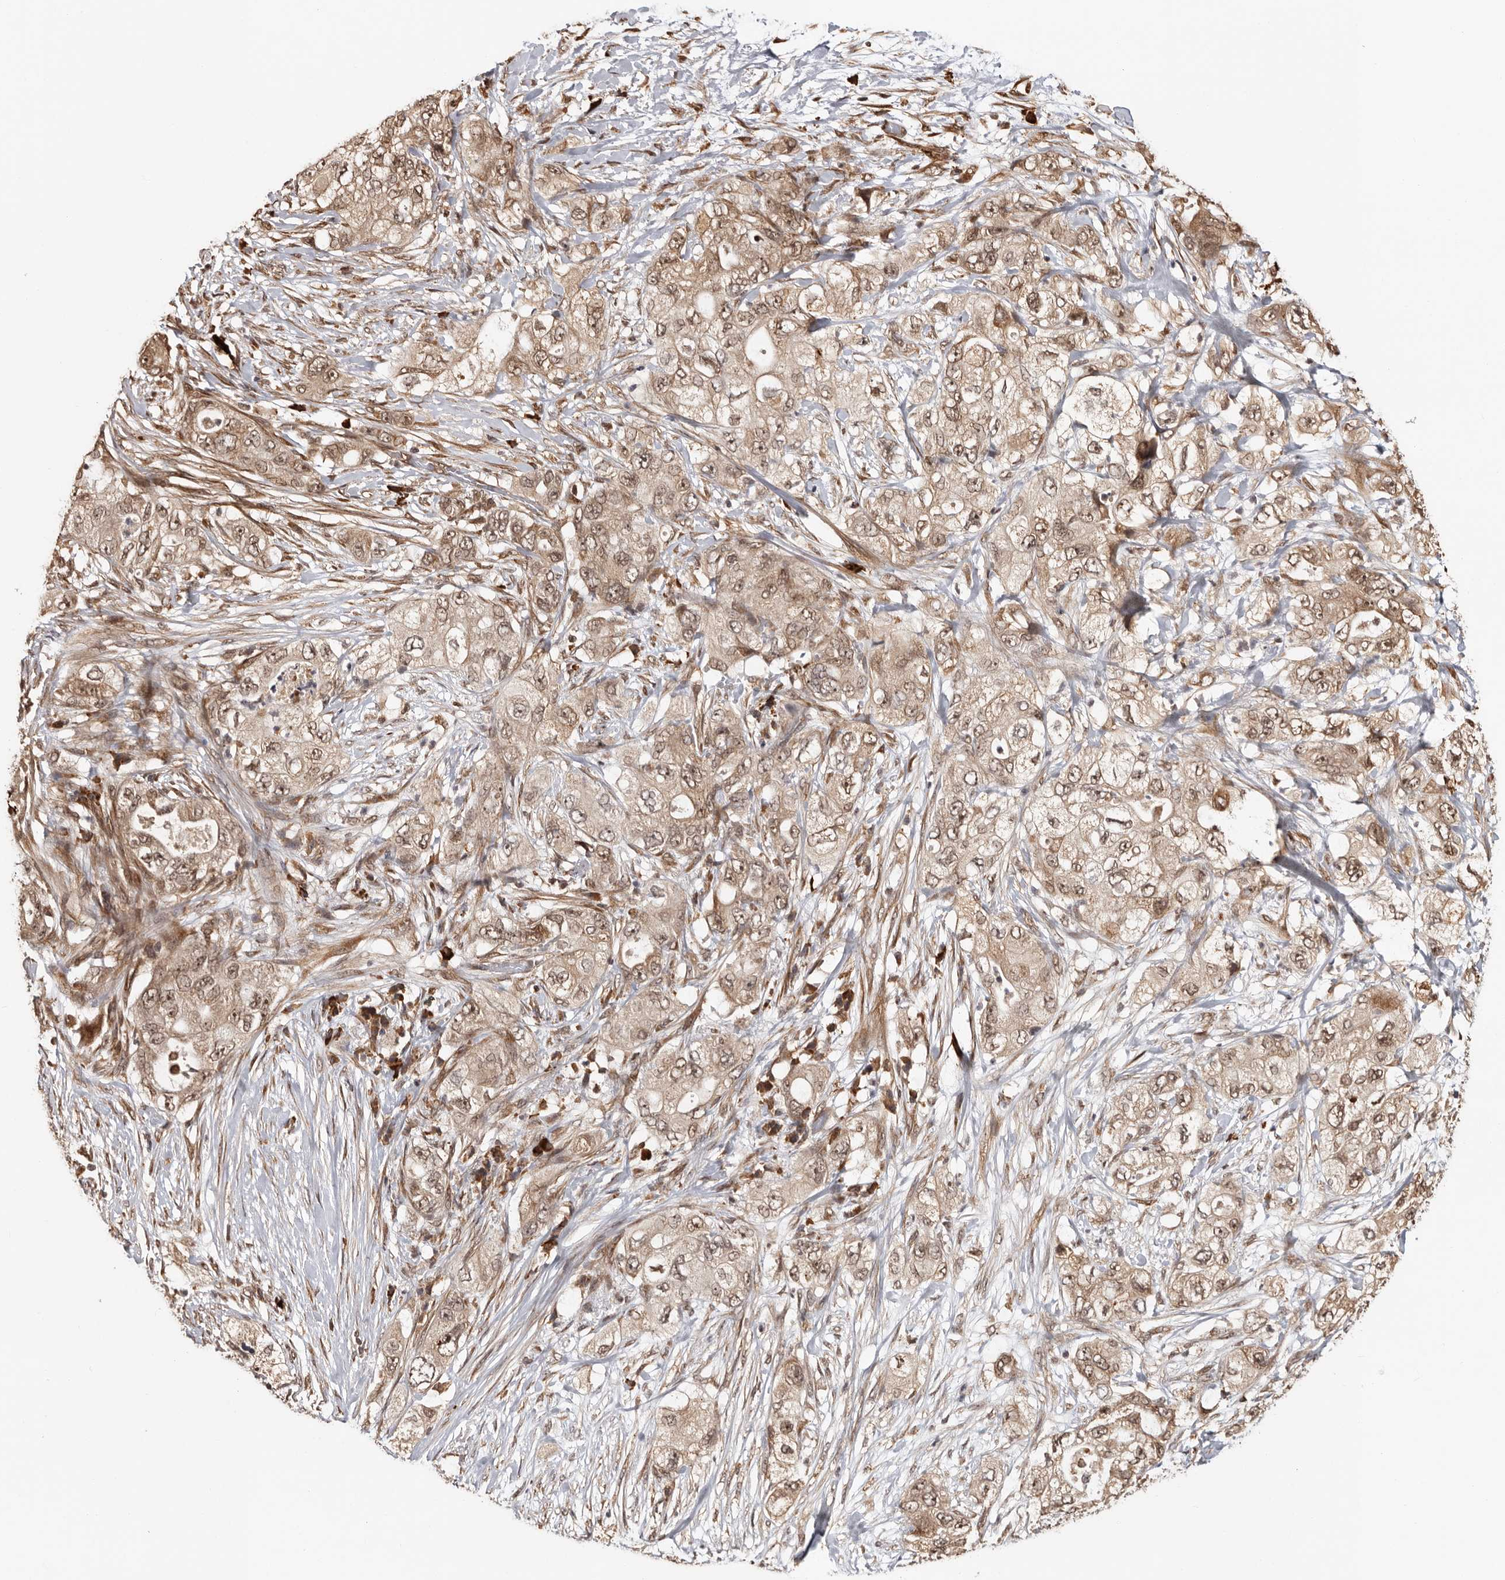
{"staining": {"intensity": "moderate", "quantity": ">75%", "location": "cytoplasmic/membranous,nuclear"}, "tissue": "pancreatic cancer", "cell_type": "Tumor cells", "image_type": "cancer", "snomed": [{"axis": "morphology", "description": "Adenocarcinoma, NOS"}, {"axis": "topography", "description": "Pancreas"}], "caption": "Immunohistochemistry (IHC) (DAB) staining of human adenocarcinoma (pancreatic) reveals moderate cytoplasmic/membranous and nuclear protein expression in approximately >75% of tumor cells.", "gene": "ZNF83", "patient": {"sex": "female", "age": 73}}